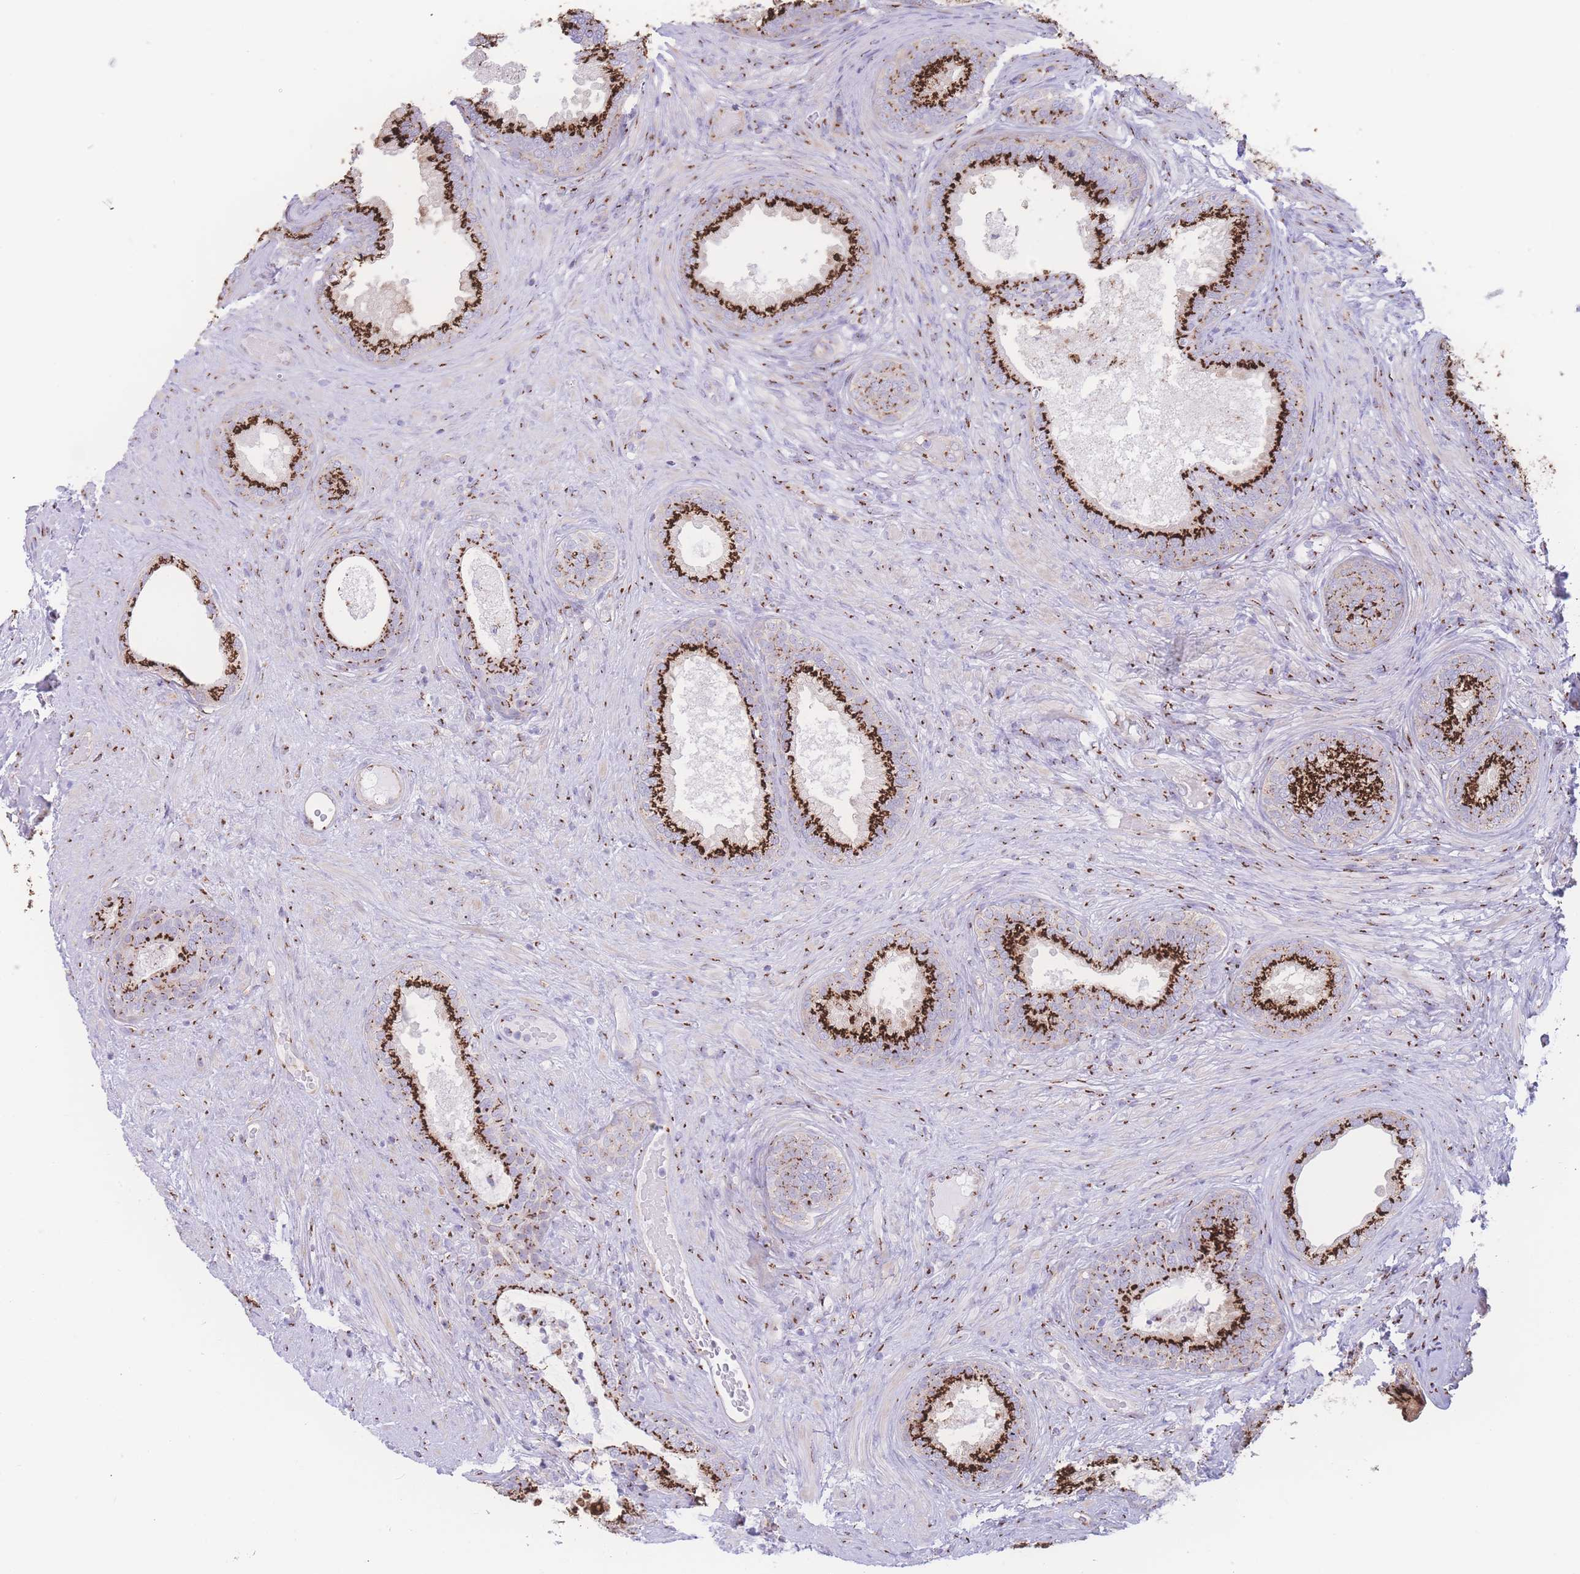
{"staining": {"intensity": "strong", "quantity": ">75%", "location": "cytoplasmic/membranous"}, "tissue": "prostate", "cell_type": "Glandular cells", "image_type": "normal", "snomed": [{"axis": "morphology", "description": "Normal tissue, NOS"}, {"axis": "topography", "description": "Prostate"}], "caption": "Prostate stained for a protein (brown) reveals strong cytoplasmic/membranous positive staining in approximately >75% of glandular cells.", "gene": "GOLM2", "patient": {"sex": "male", "age": 76}}